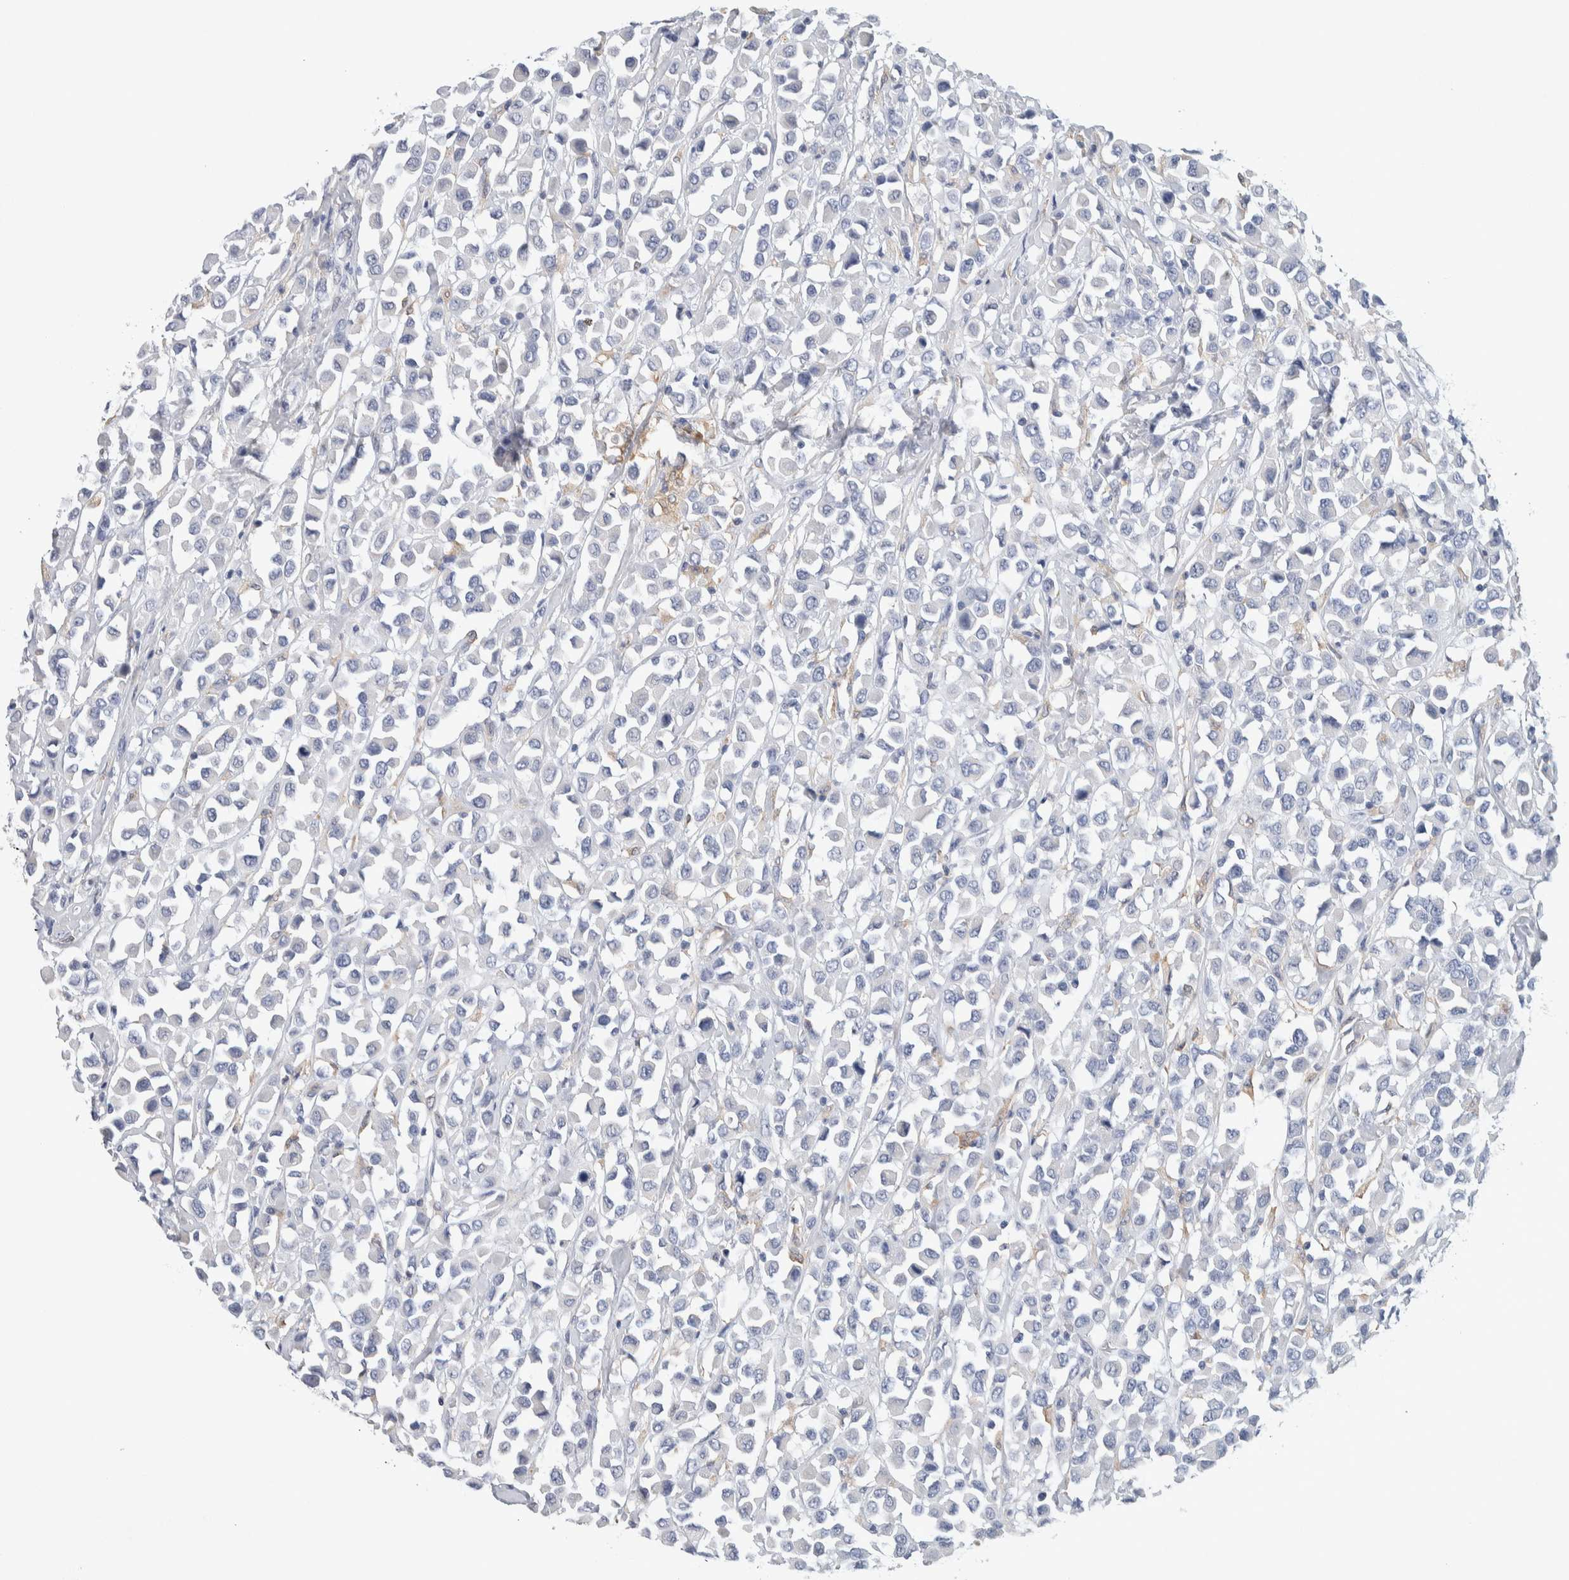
{"staining": {"intensity": "negative", "quantity": "none", "location": "none"}, "tissue": "breast cancer", "cell_type": "Tumor cells", "image_type": "cancer", "snomed": [{"axis": "morphology", "description": "Duct carcinoma"}, {"axis": "topography", "description": "Breast"}], "caption": "Tumor cells show no significant protein expression in breast cancer (invasive ductal carcinoma). Nuclei are stained in blue.", "gene": "NCF2", "patient": {"sex": "female", "age": 61}}